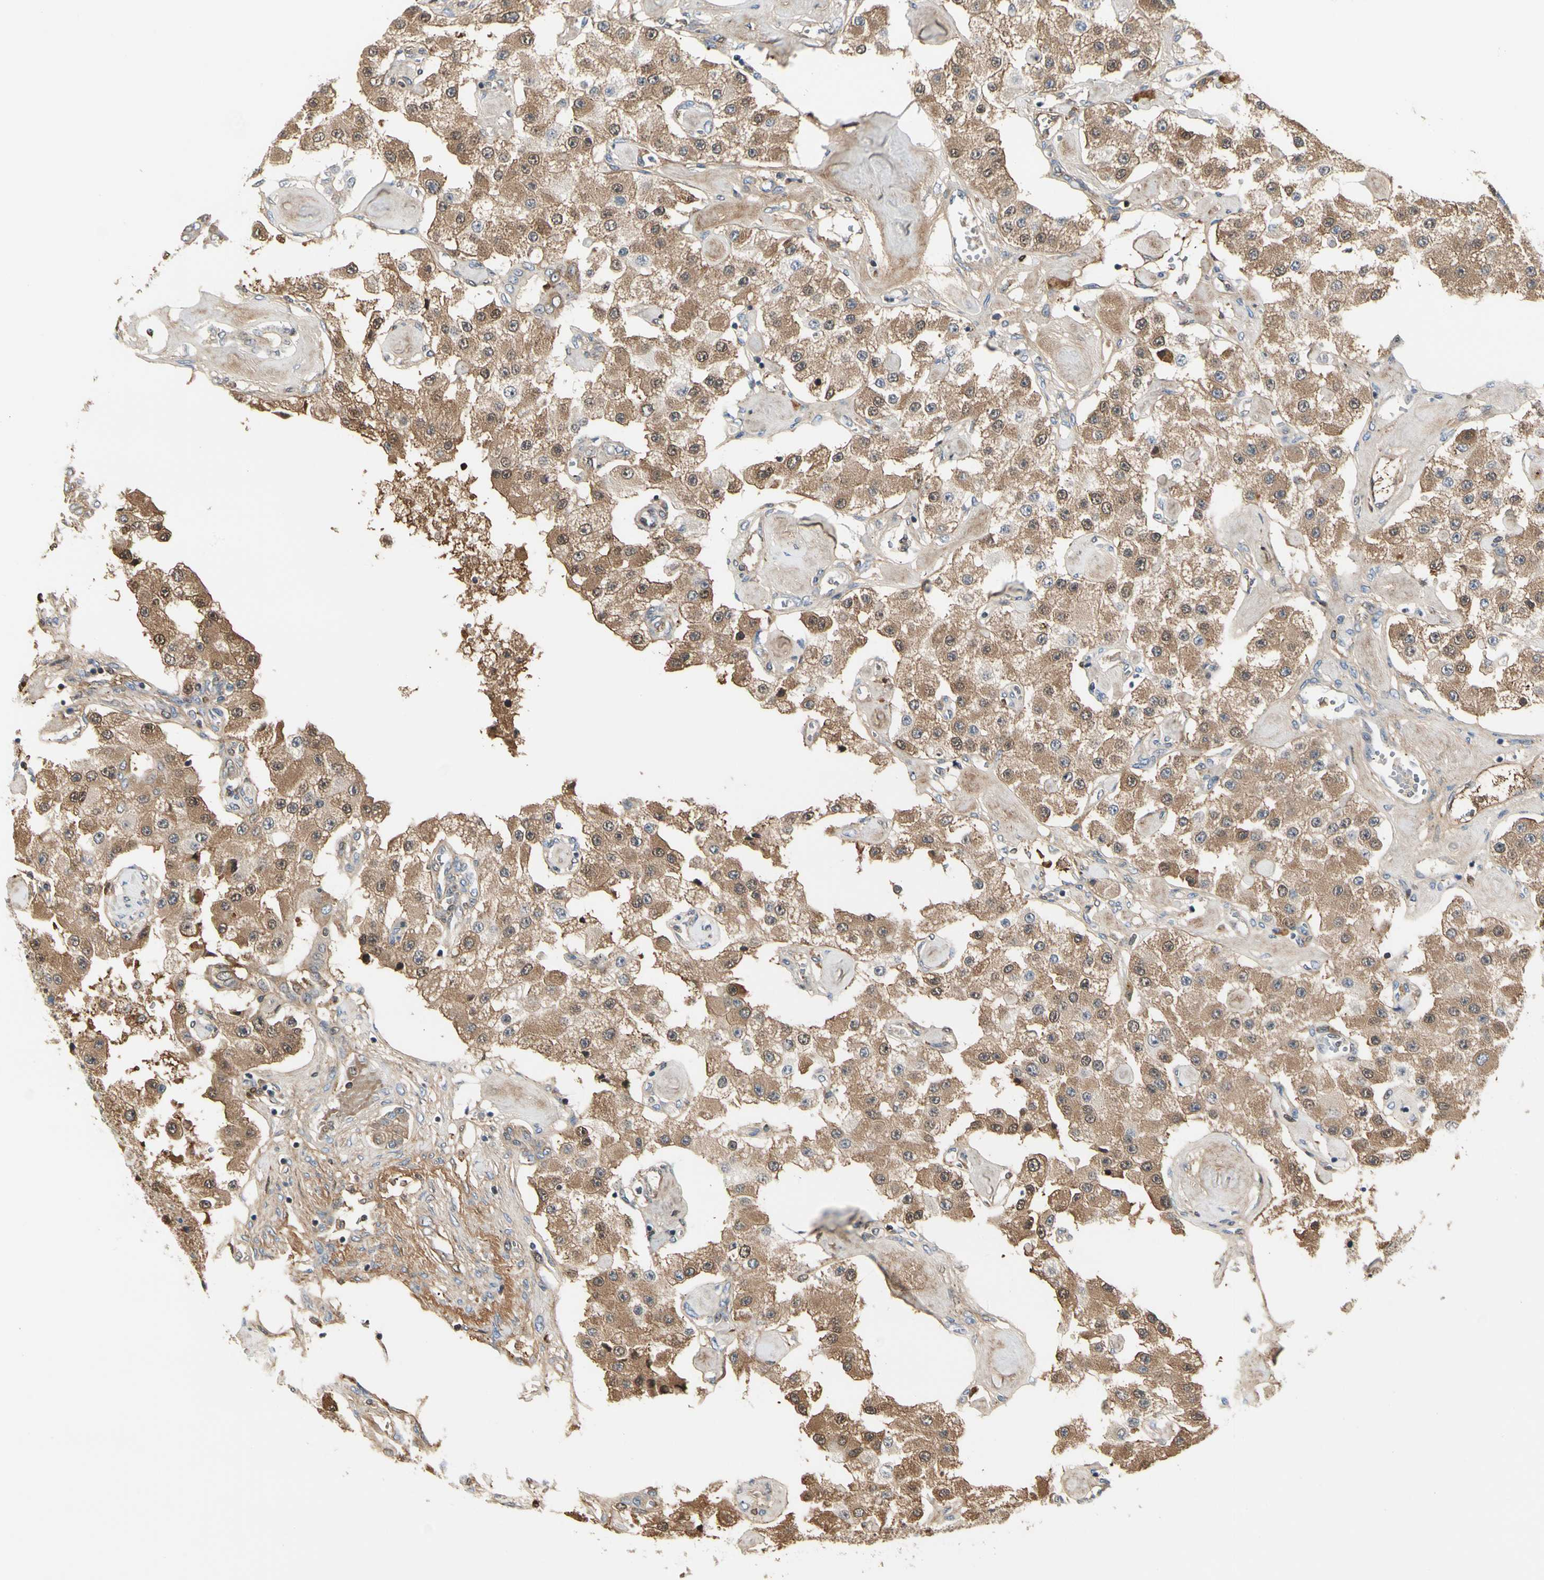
{"staining": {"intensity": "moderate", "quantity": ">75%", "location": "cytoplasmic/membranous,nuclear"}, "tissue": "carcinoid", "cell_type": "Tumor cells", "image_type": "cancer", "snomed": [{"axis": "morphology", "description": "Carcinoid, malignant, NOS"}, {"axis": "topography", "description": "Pancreas"}], "caption": "High-power microscopy captured an immunohistochemistry (IHC) micrograph of carcinoid, revealing moderate cytoplasmic/membranous and nuclear positivity in about >75% of tumor cells.", "gene": "LAMB3", "patient": {"sex": "male", "age": 41}}